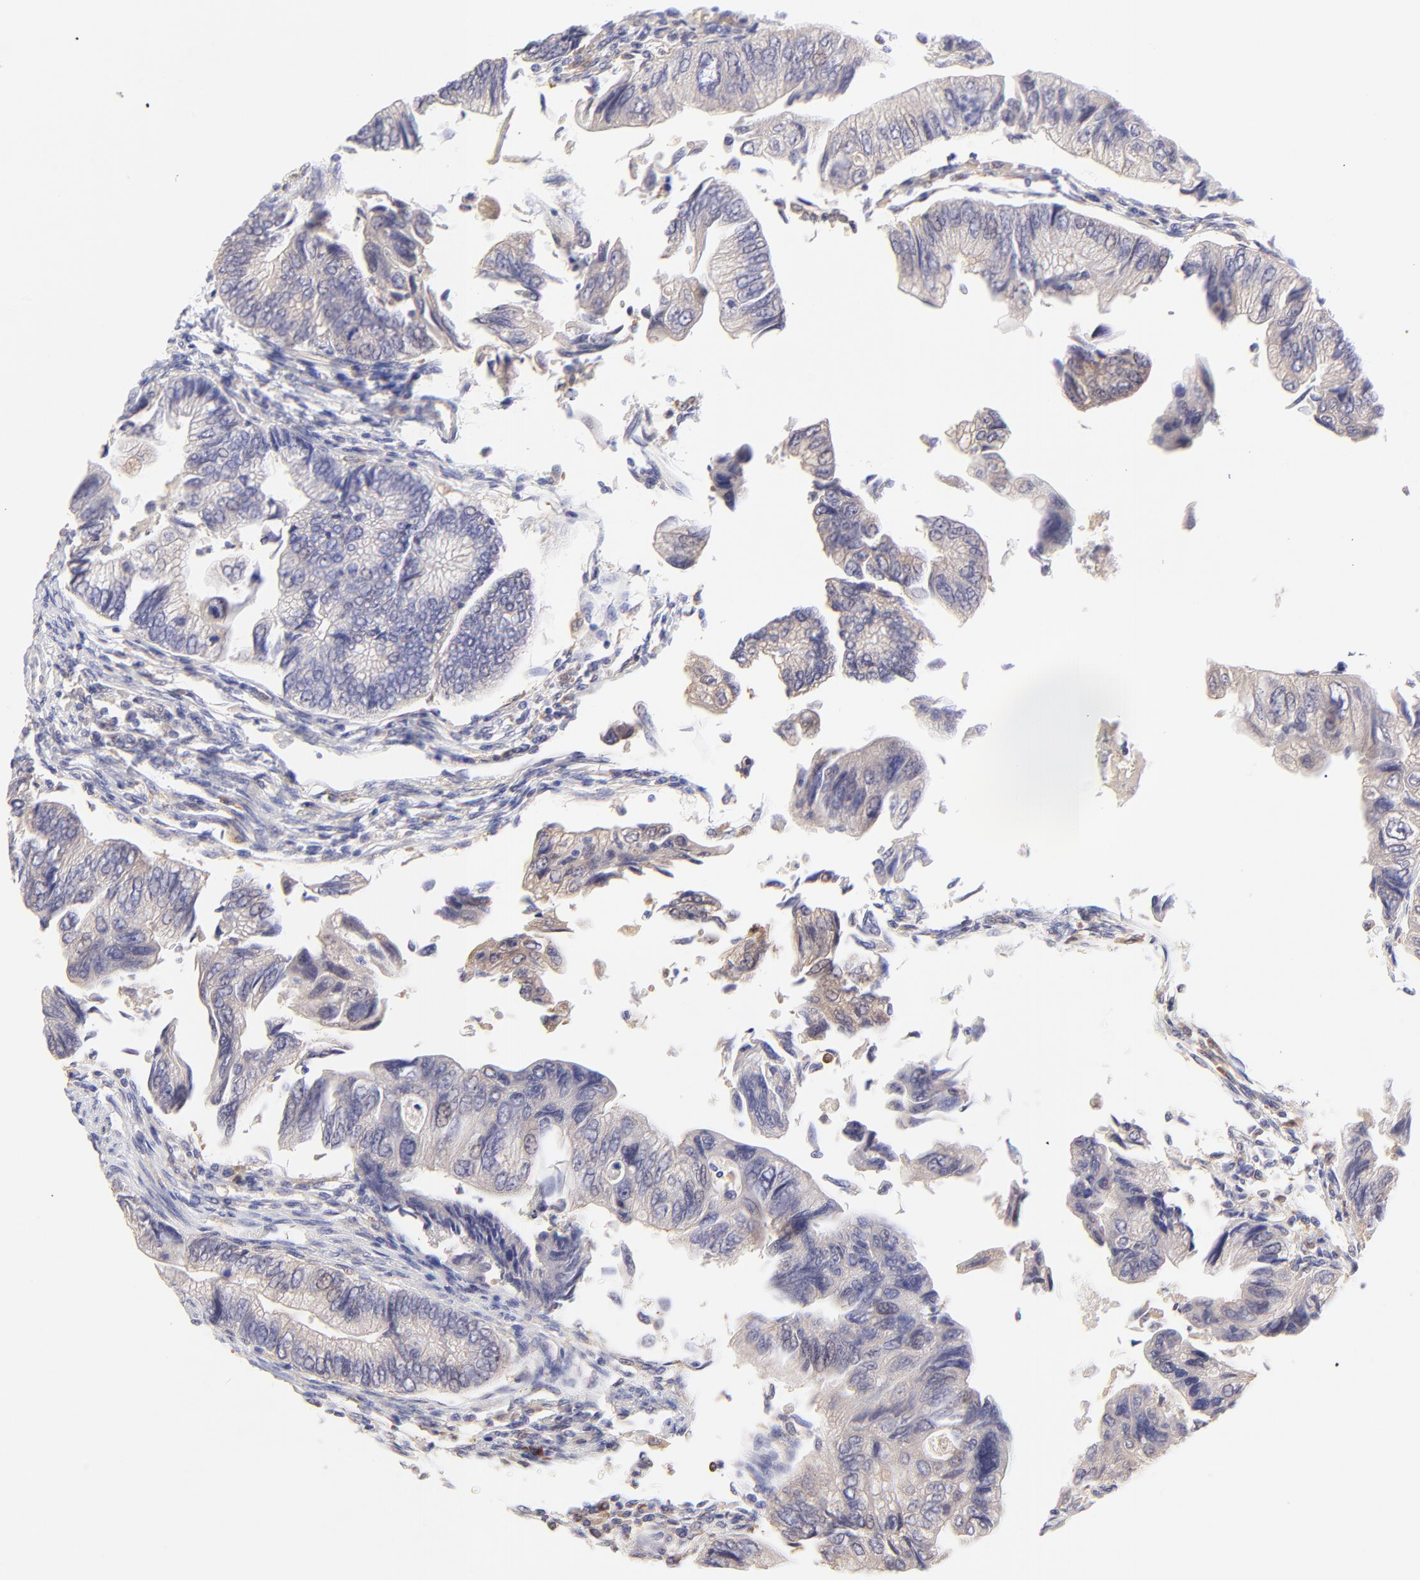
{"staining": {"intensity": "negative", "quantity": "none", "location": "none"}, "tissue": "colorectal cancer", "cell_type": "Tumor cells", "image_type": "cancer", "snomed": [{"axis": "morphology", "description": "Adenocarcinoma, NOS"}, {"axis": "topography", "description": "Colon"}], "caption": "High power microscopy photomicrograph of an immunohistochemistry photomicrograph of colorectal adenocarcinoma, revealing no significant positivity in tumor cells. (DAB (3,3'-diaminobenzidine) immunohistochemistry (IHC) visualized using brightfield microscopy, high magnification).", "gene": "HYAL1", "patient": {"sex": "female", "age": 11}}